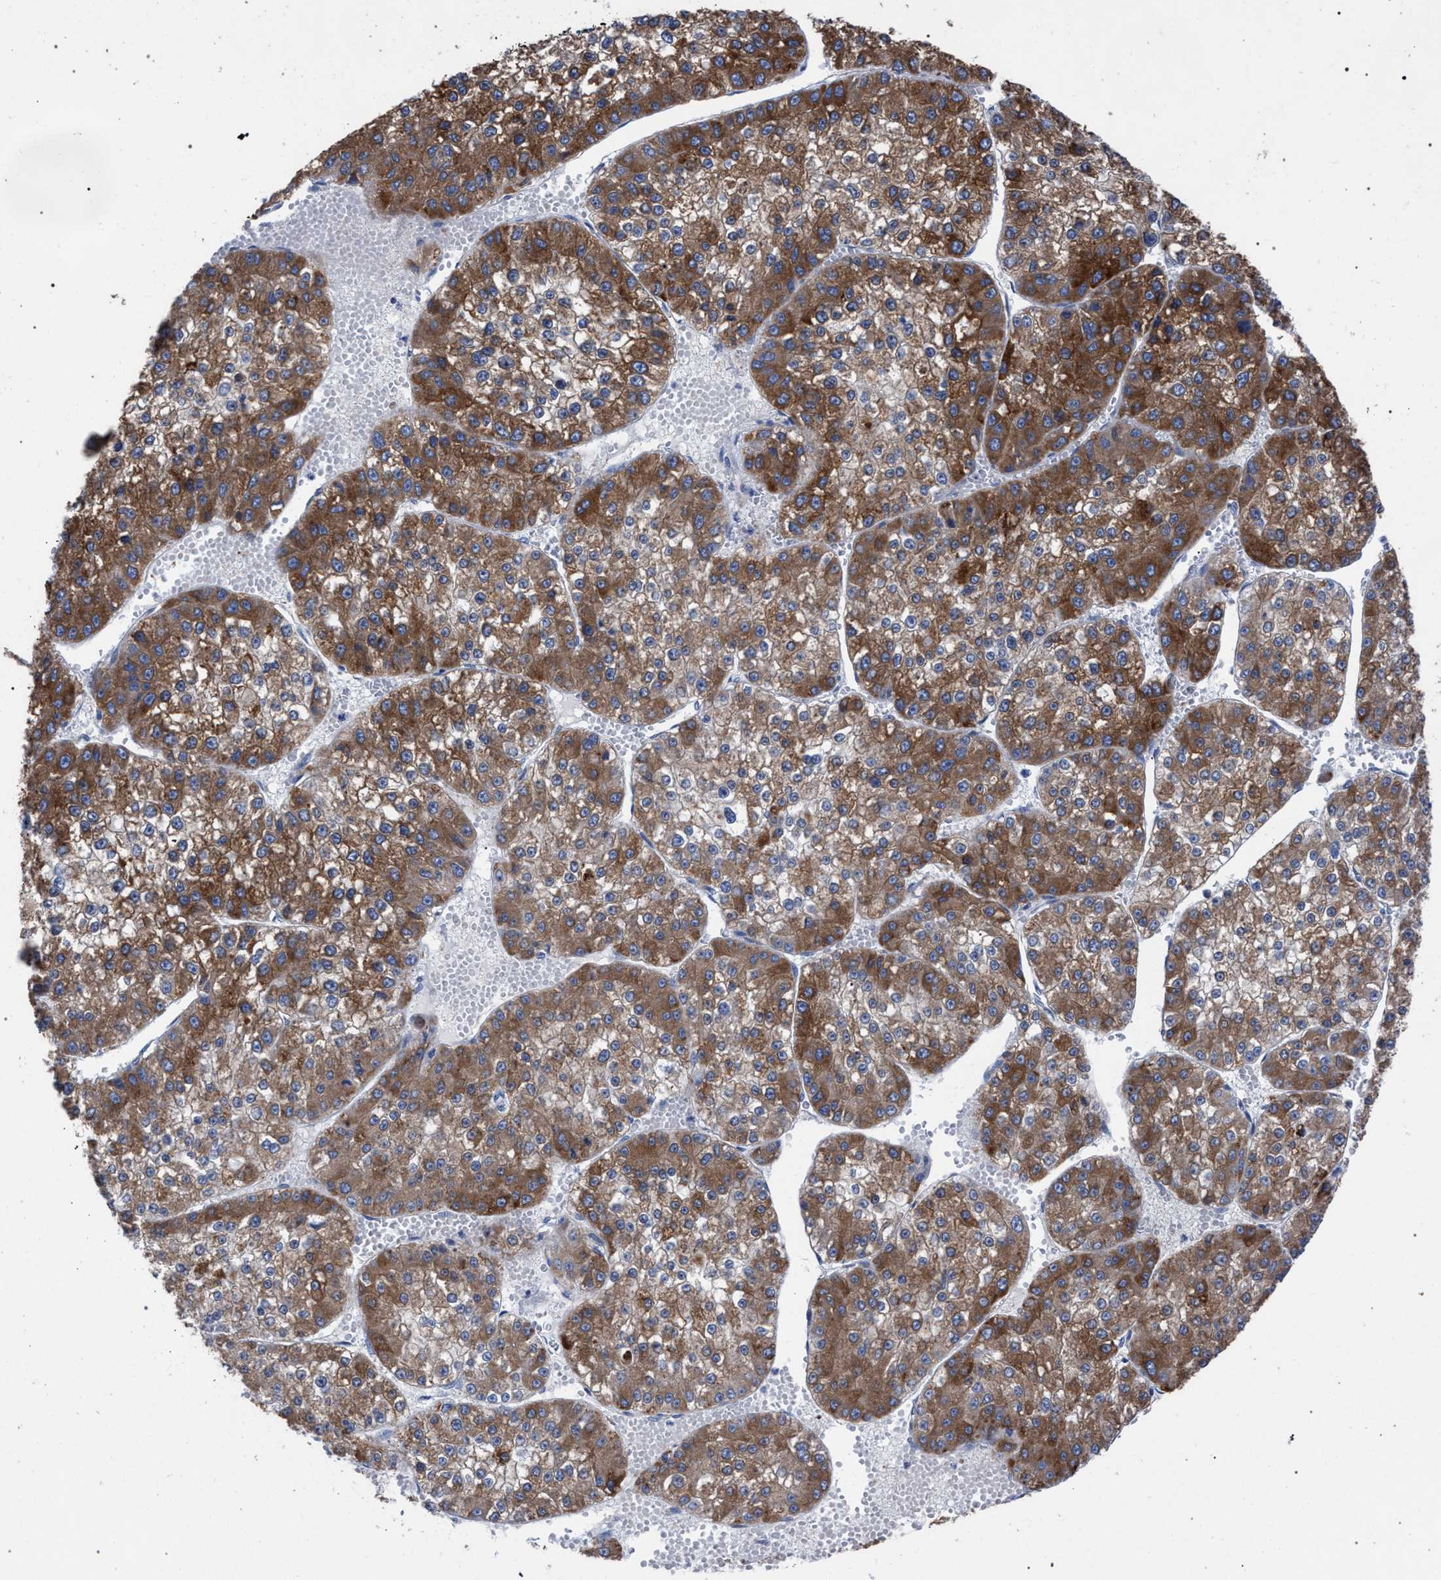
{"staining": {"intensity": "moderate", "quantity": ">75%", "location": "cytoplasmic/membranous"}, "tissue": "liver cancer", "cell_type": "Tumor cells", "image_type": "cancer", "snomed": [{"axis": "morphology", "description": "Carcinoma, Hepatocellular, NOS"}, {"axis": "topography", "description": "Liver"}], "caption": "DAB (3,3'-diaminobenzidine) immunohistochemical staining of human hepatocellular carcinoma (liver) displays moderate cytoplasmic/membranous protein positivity in approximately >75% of tumor cells.", "gene": "GMPR", "patient": {"sex": "female", "age": 73}}